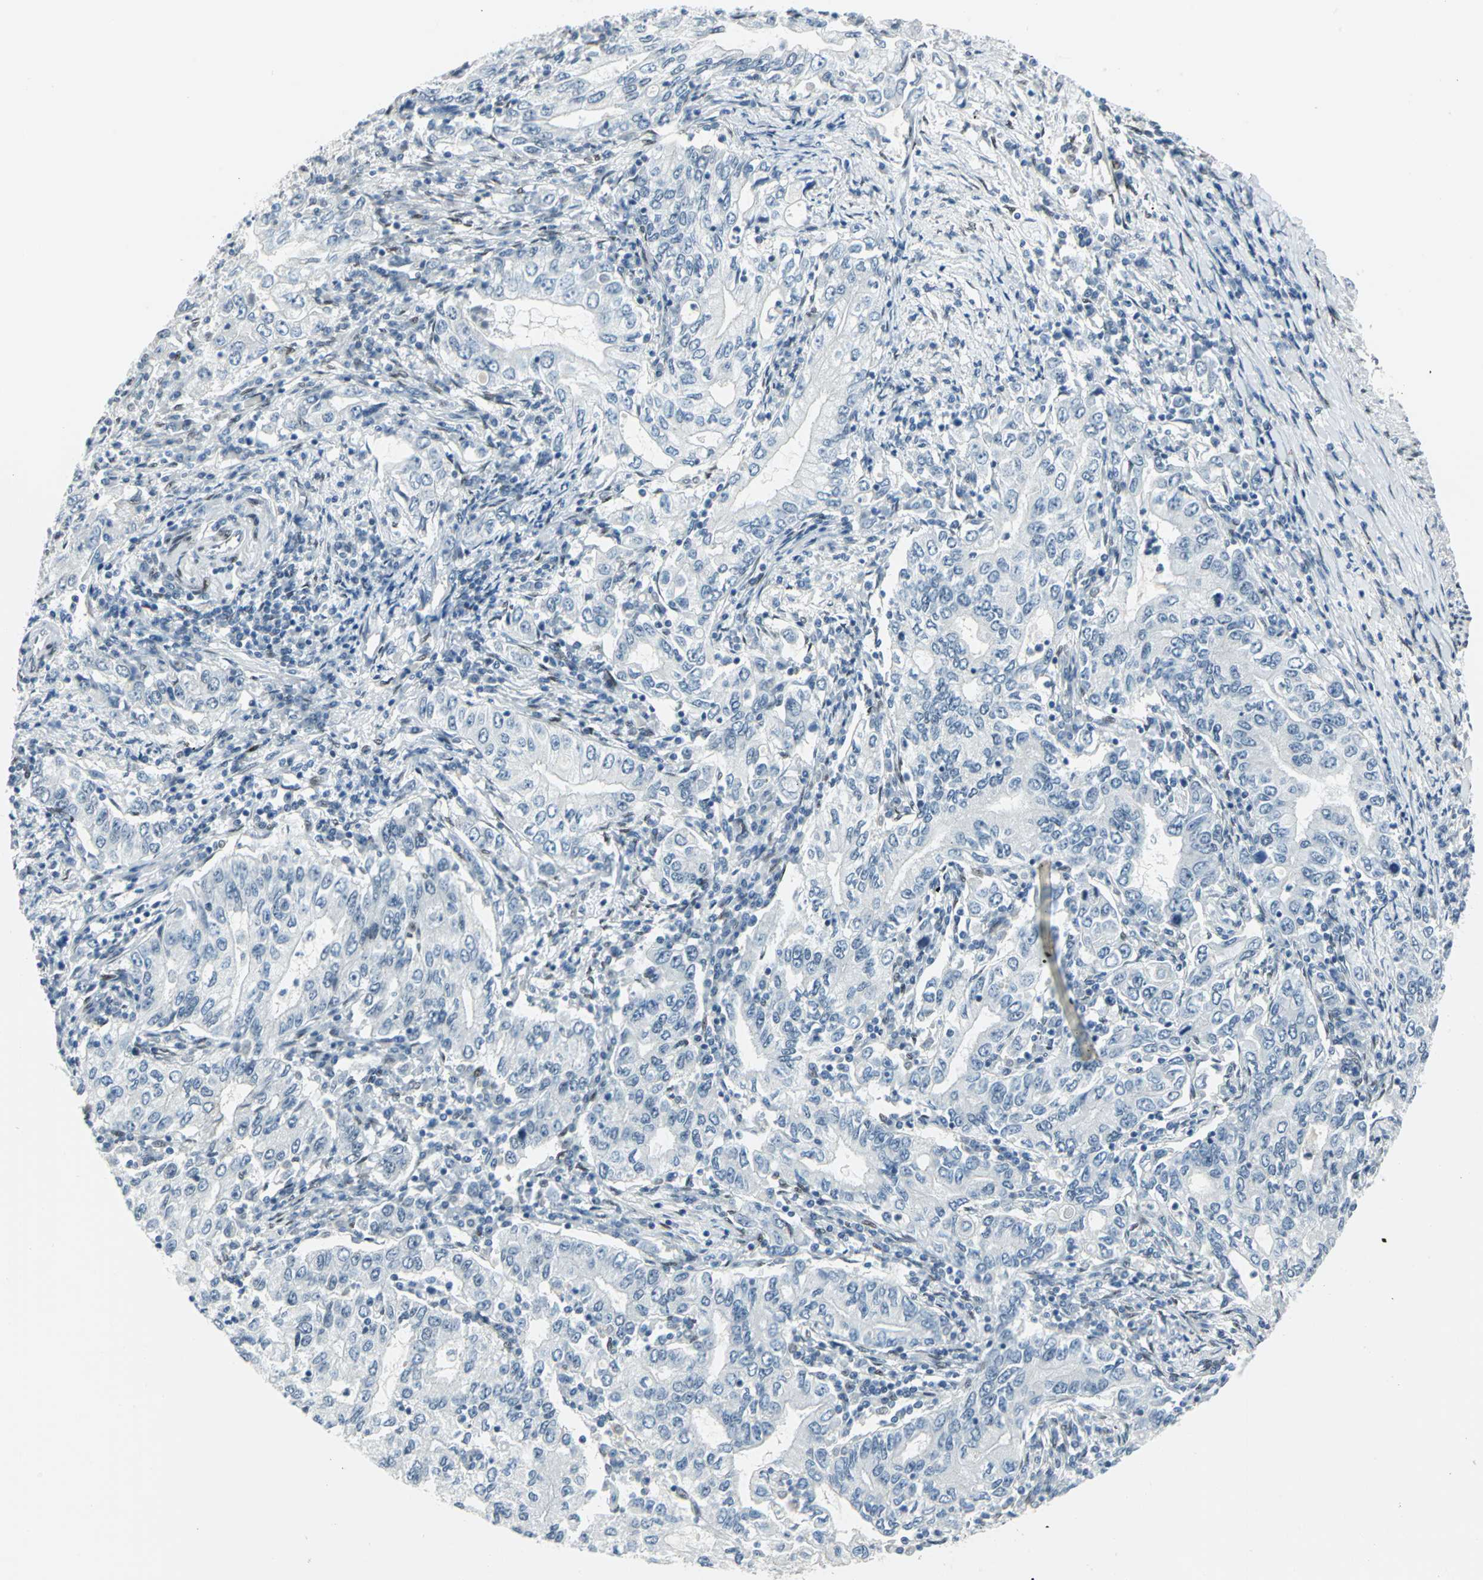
{"staining": {"intensity": "negative", "quantity": "none", "location": "none"}, "tissue": "stomach cancer", "cell_type": "Tumor cells", "image_type": "cancer", "snomed": [{"axis": "morphology", "description": "Adenocarcinoma, NOS"}, {"axis": "topography", "description": "Stomach, lower"}], "caption": "Immunohistochemical staining of human adenocarcinoma (stomach) exhibits no significant staining in tumor cells.", "gene": "MEIS2", "patient": {"sex": "female", "age": 72}}